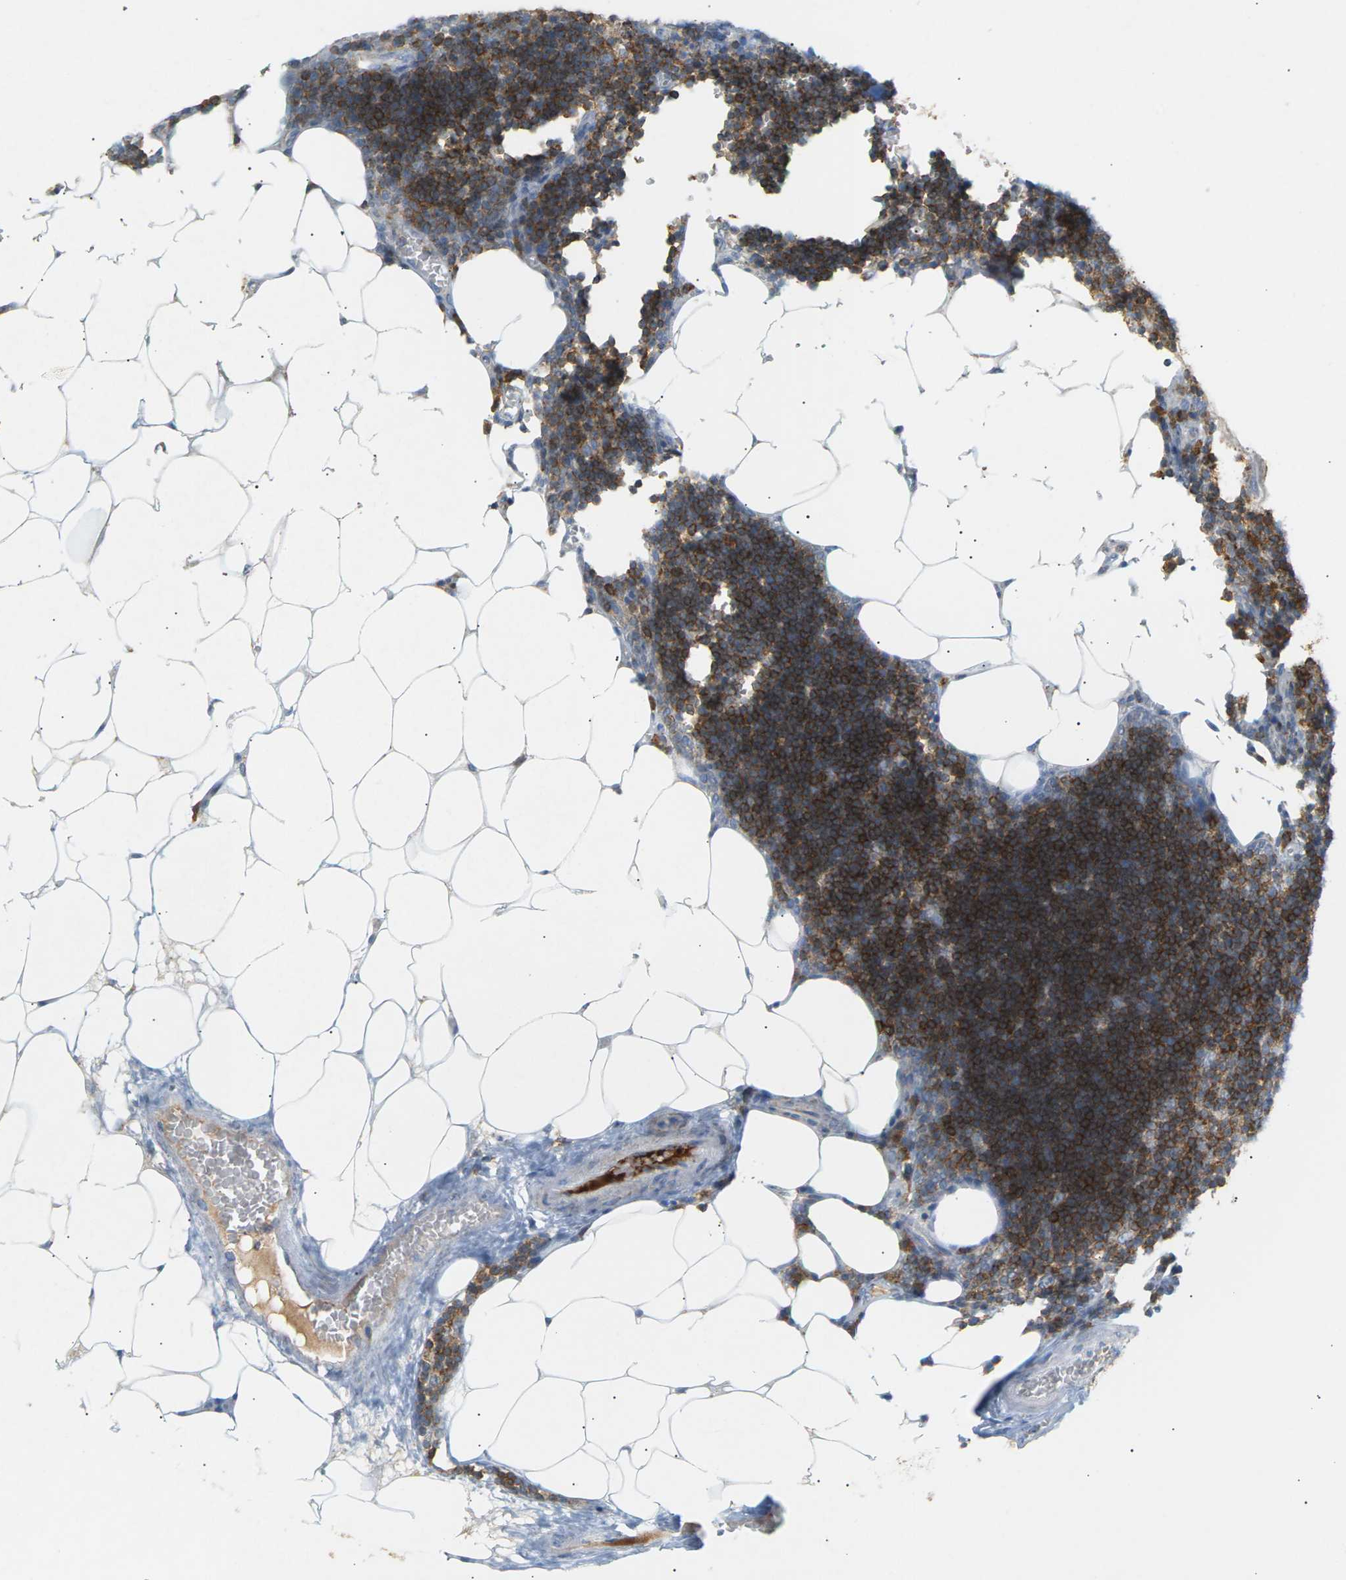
{"staining": {"intensity": "strong", "quantity": "<25%", "location": "cytoplasmic/membranous"}, "tissue": "lymph node", "cell_type": "Germinal center cells", "image_type": "normal", "snomed": [{"axis": "morphology", "description": "Normal tissue, NOS"}, {"axis": "topography", "description": "Lymph node"}], "caption": "IHC photomicrograph of benign lymph node: lymph node stained using immunohistochemistry (IHC) exhibits medium levels of strong protein expression localized specifically in the cytoplasmic/membranous of germinal center cells, appearing as a cytoplasmic/membranous brown color.", "gene": "LIME1", "patient": {"sex": "male", "age": 33}}